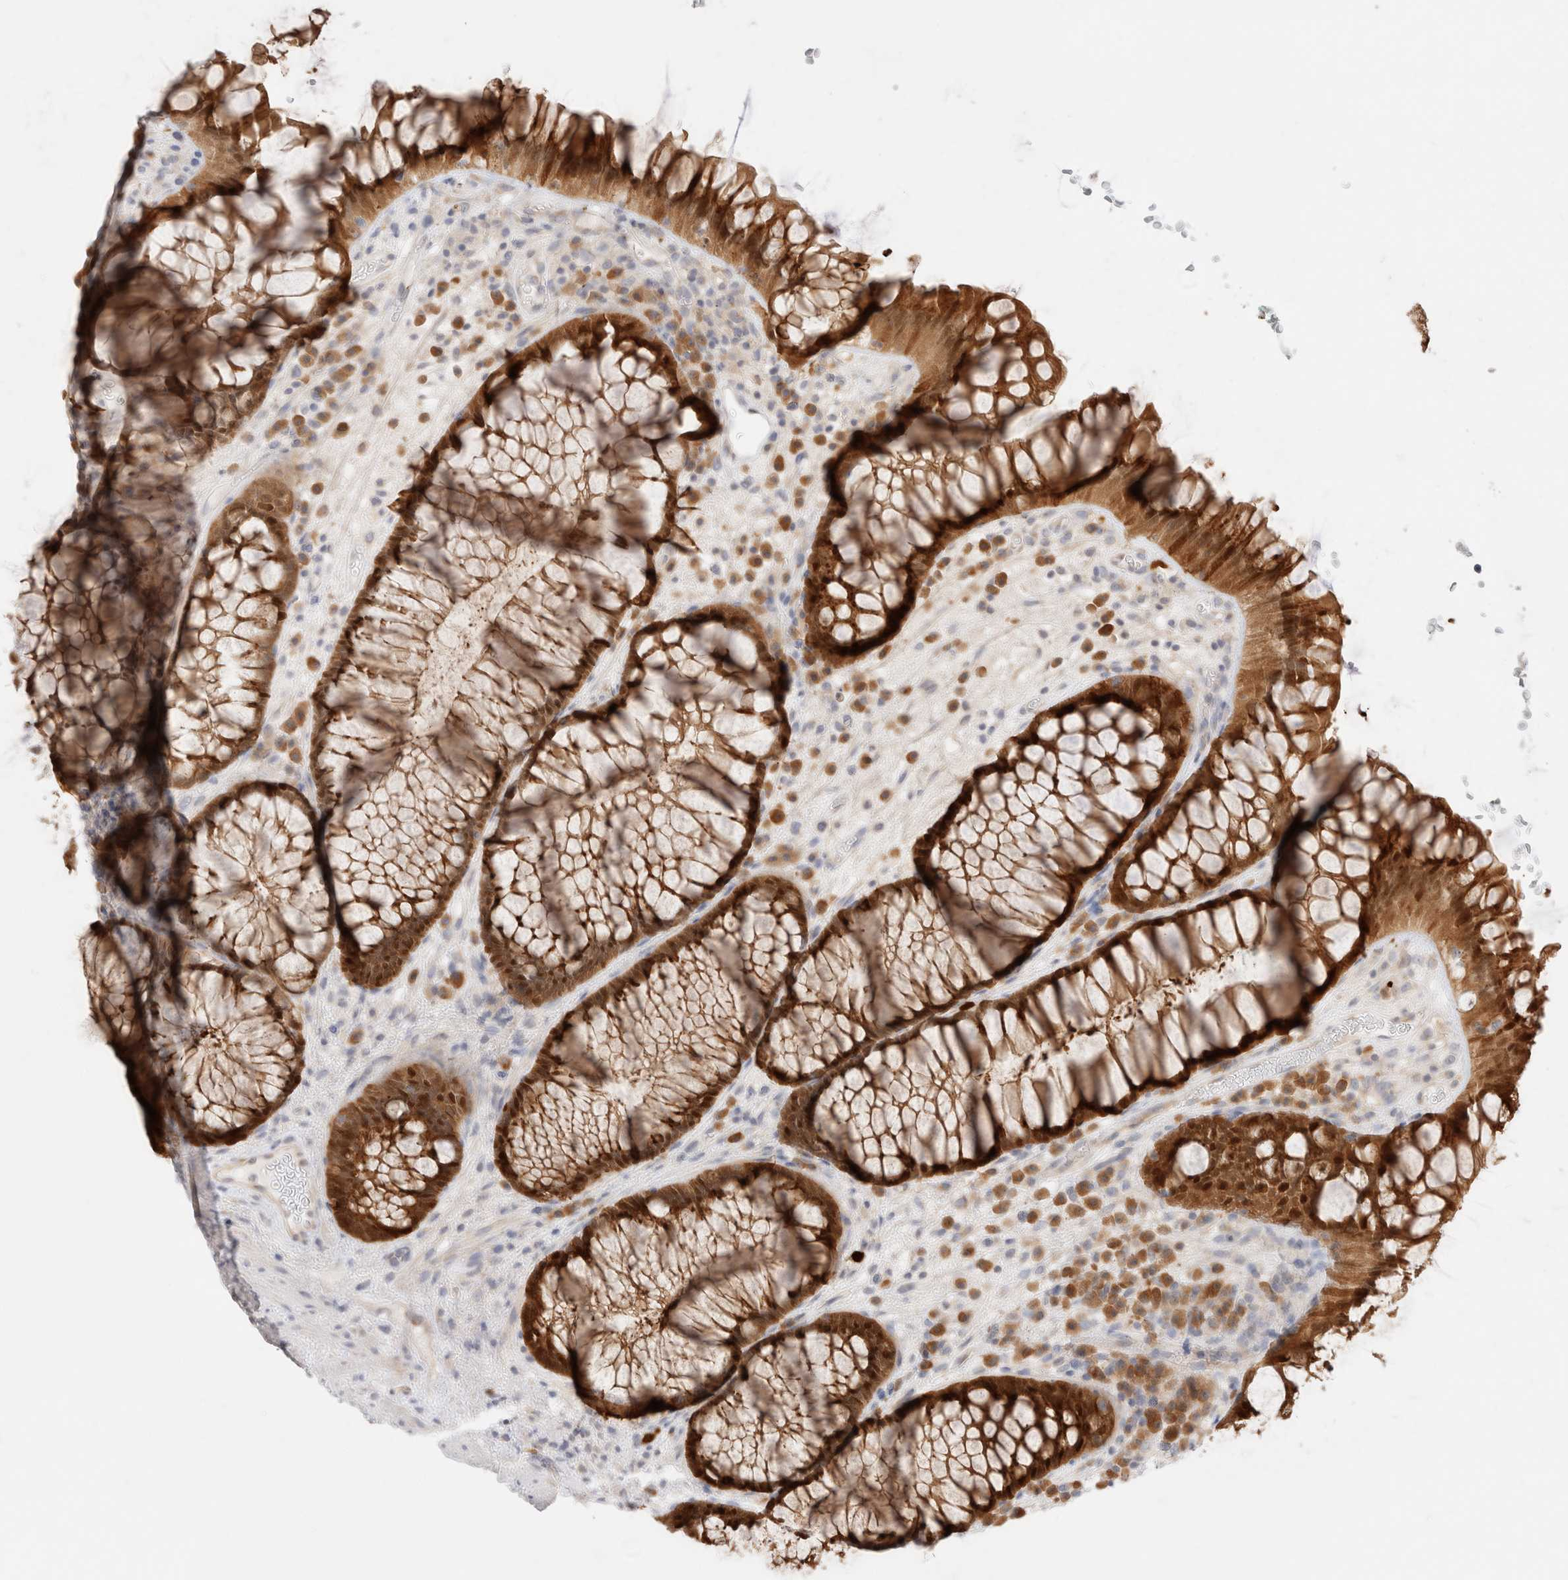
{"staining": {"intensity": "strong", "quantity": ">75%", "location": "cytoplasmic/membranous"}, "tissue": "rectum", "cell_type": "Glandular cells", "image_type": "normal", "snomed": [{"axis": "morphology", "description": "Normal tissue, NOS"}, {"axis": "topography", "description": "Rectum"}], "caption": "High-power microscopy captured an immunohistochemistry (IHC) image of benign rectum, revealing strong cytoplasmic/membranous expression in approximately >75% of glandular cells. (Stains: DAB in brown, nuclei in blue, Microscopy: brightfield microscopy at high magnification).", "gene": "EFCAB13", "patient": {"sex": "male", "age": 51}}